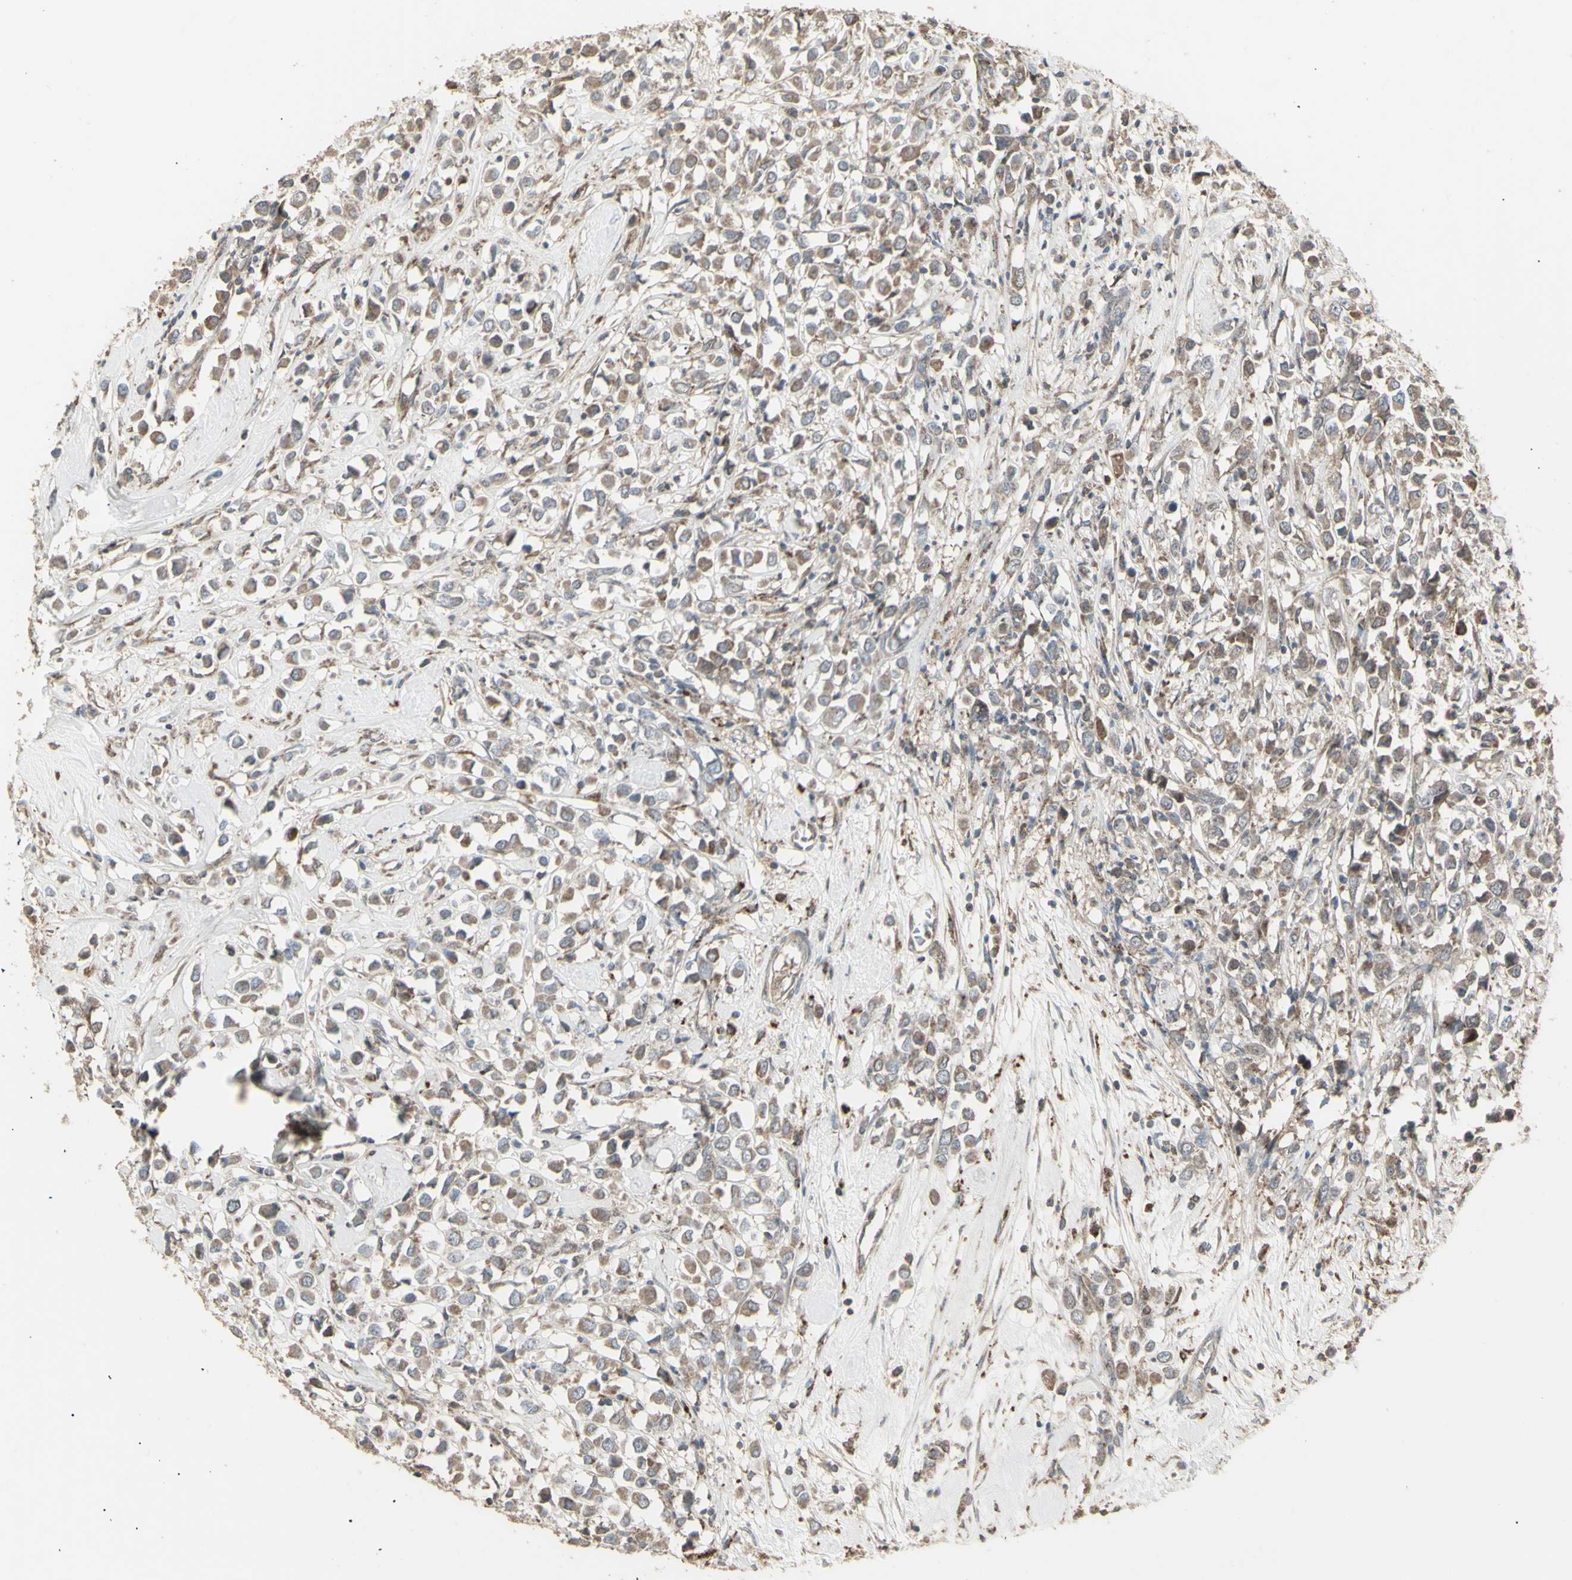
{"staining": {"intensity": "moderate", "quantity": ">75%", "location": "cytoplasmic/membranous"}, "tissue": "breast cancer", "cell_type": "Tumor cells", "image_type": "cancer", "snomed": [{"axis": "morphology", "description": "Duct carcinoma"}, {"axis": "topography", "description": "Breast"}], "caption": "Immunohistochemistry micrograph of human breast cancer stained for a protein (brown), which shows medium levels of moderate cytoplasmic/membranous positivity in approximately >75% of tumor cells.", "gene": "RNASEL", "patient": {"sex": "female", "age": 61}}